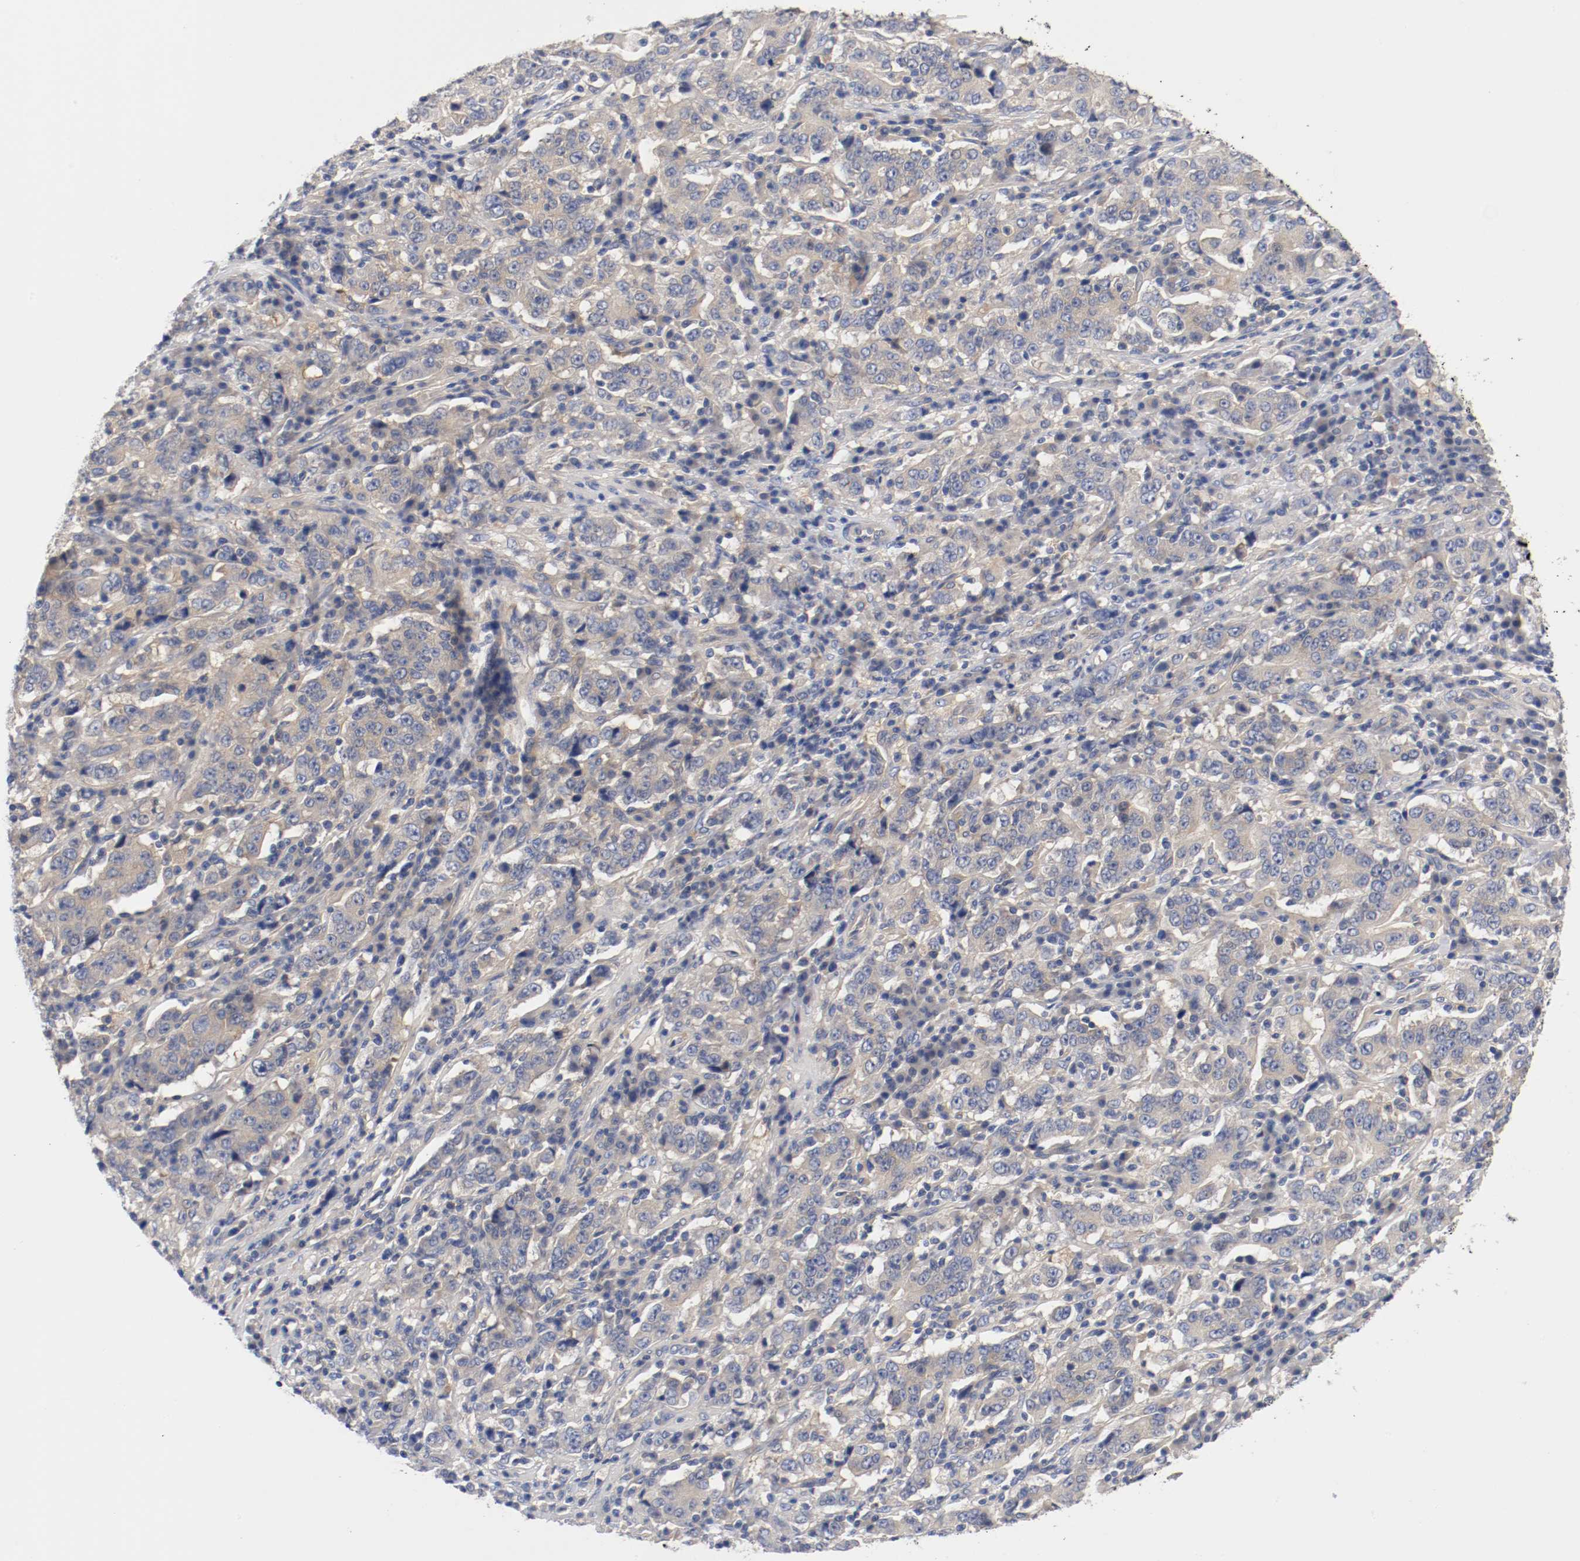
{"staining": {"intensity": "weak", "quantity": ">75%", "location": "cytoplasmic/membranous"}, "tissue": "stomach cancer", "cell_type": "Tumor cells", "image_type": "cancer", "snomed": [{"axis": "morphology", "description": "Normal tissue, NOS"}, {"axis": "morphology", "description": "Adenocarcinoma, NOS"}, {"axis": "topography", "description": "Stomach, upper"}, {"axis": "topography", "description": "Stomach"}], "caption": "Immunohistochemical staining of human stomach cancer shows low levels of weak cytoplasmic/membranous protein positivity in about >75% of tumor cells.", "gene": "HGS", "patient": {"sex": "male", "age": 59}}